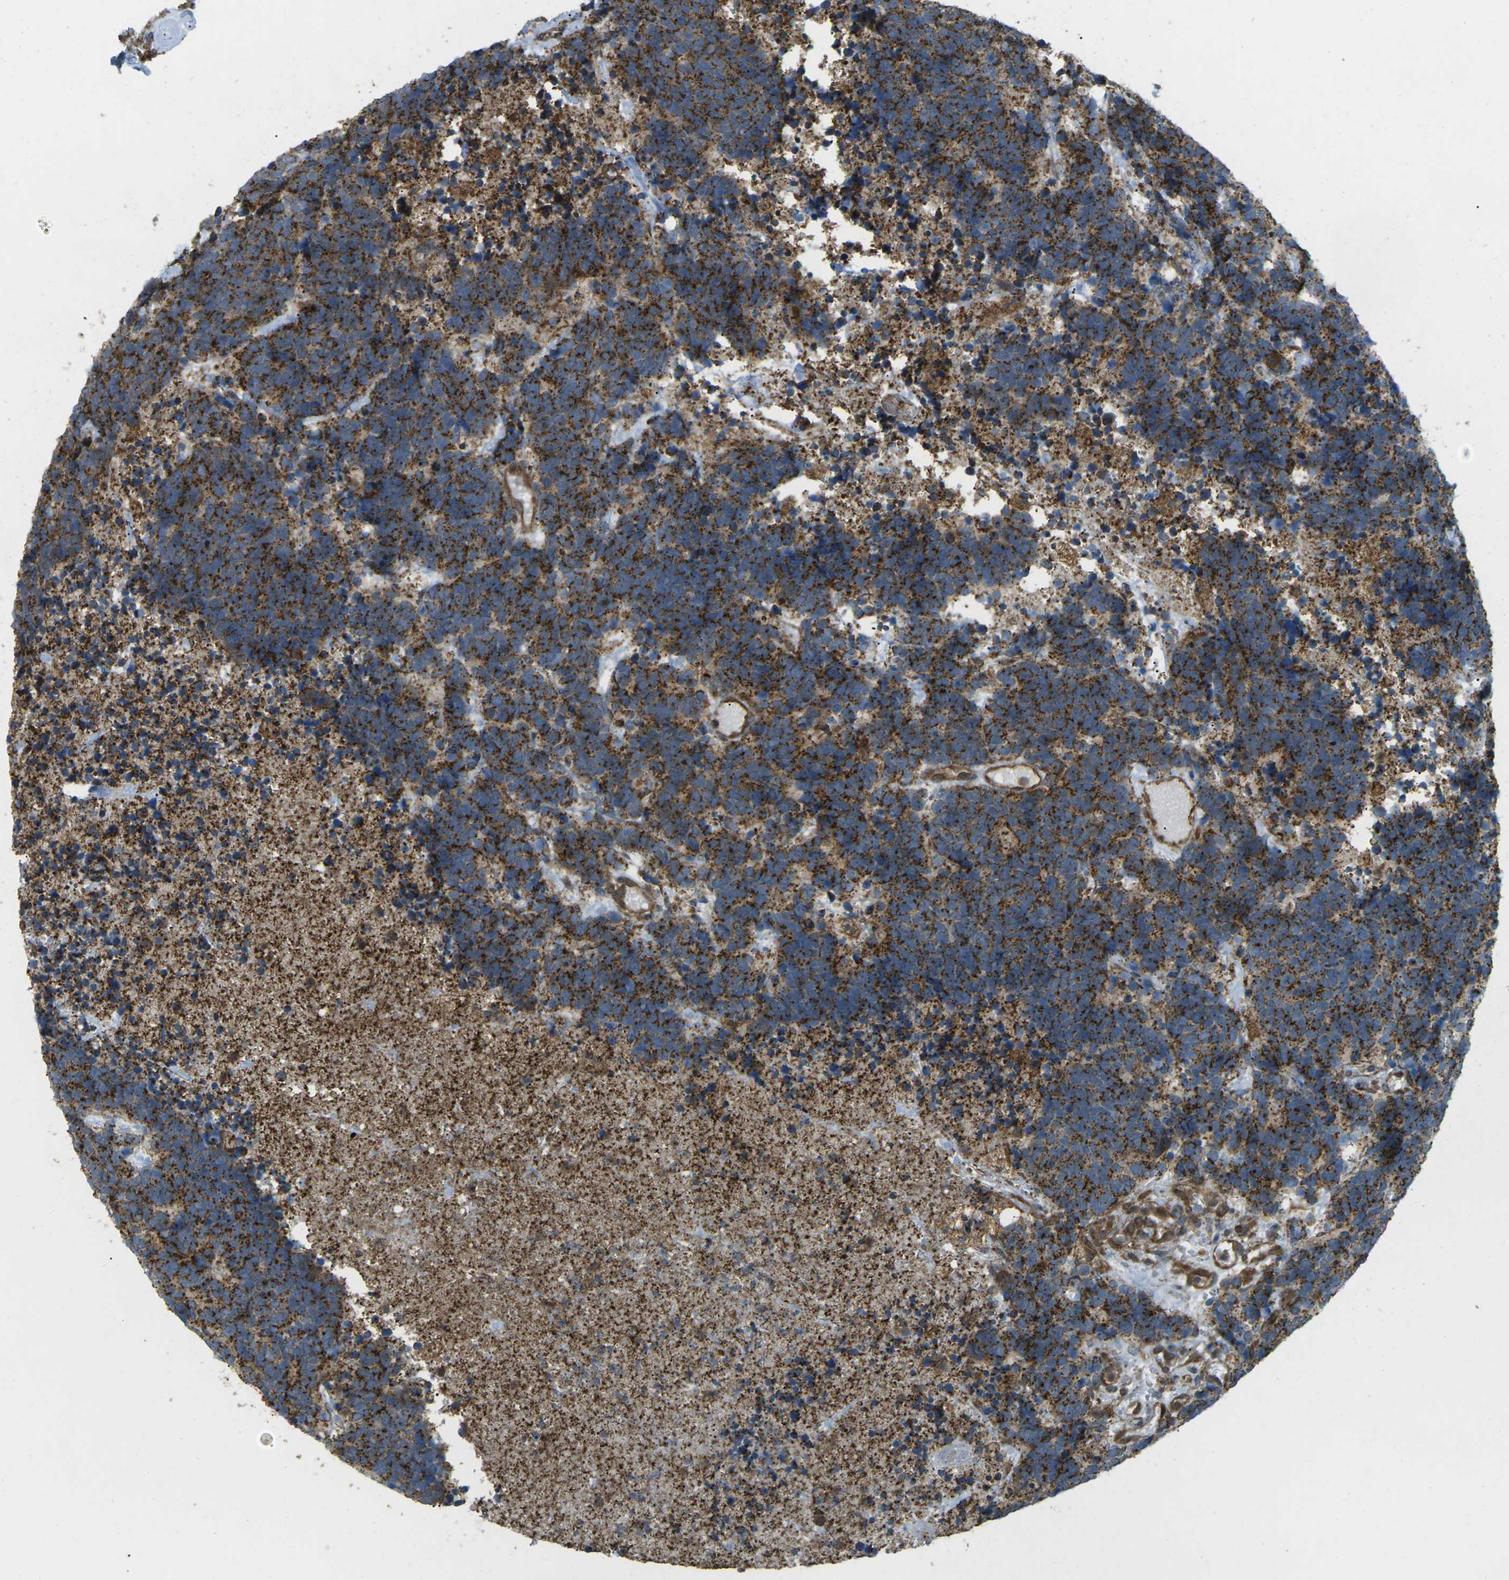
{"staining": {"intensity": "strong", "quantity": ">75%", "location": "cytoplasmic/membranous"}, "tissue": "carcinoid", "cell_type": "Tumor cells", "image_type": "cancer", "snomed": [{"axis": "morphology", "description": "Carcinoma, NOS"}, {"axis": "morphology", "description": "Carcinoid, malignant, NOS"}, {"axis": "topography", "description": "Urinary bladder"}], "caption": "Carcinoma stained with a protein marker exhibits strong staining in tumor cells.", "gene": "CHMP3", "patient": {"sex": "male", "age": 57}}